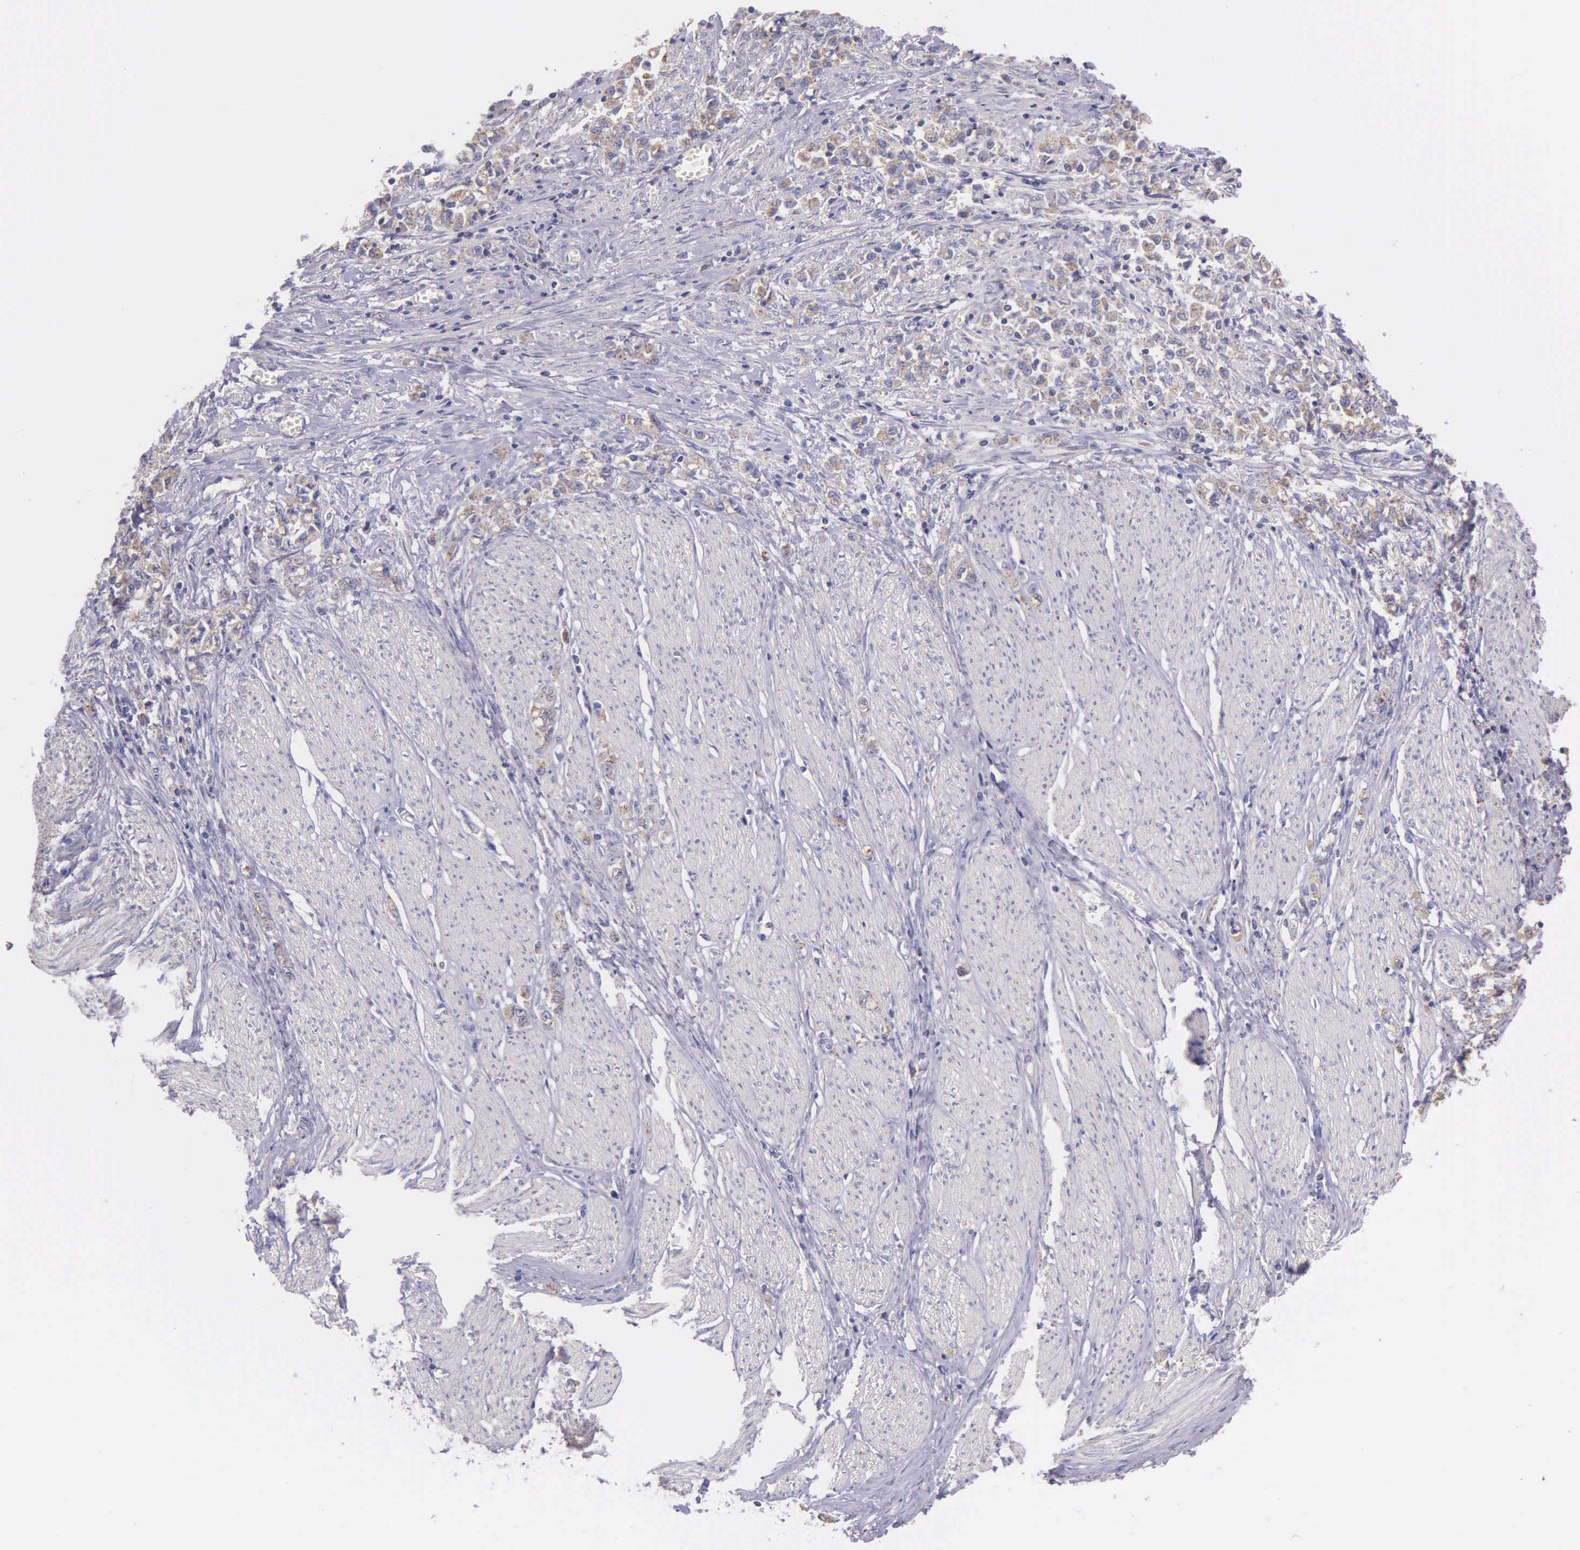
{"staining": {"intensity": "weak", "quantity": ">75%", "location": "cytoplasmic/membranous"}, "tissue": "stomach cancer", "cell_type": "Tumor cells", "image_type": "cancer", "snomed": [{"axis": "morphology", "description": "Adenocarcinoma, NOS"}, {"axis": "topography", "description": "Stomach"}], "caption": "A brown stain highlights weak cytoplasmic/membranous staining of a protein in human stomach cancer (adenocarcinoma) tumor cells.", "gene": "MIA2", "patient": {"sex": "male", "age": 72}}